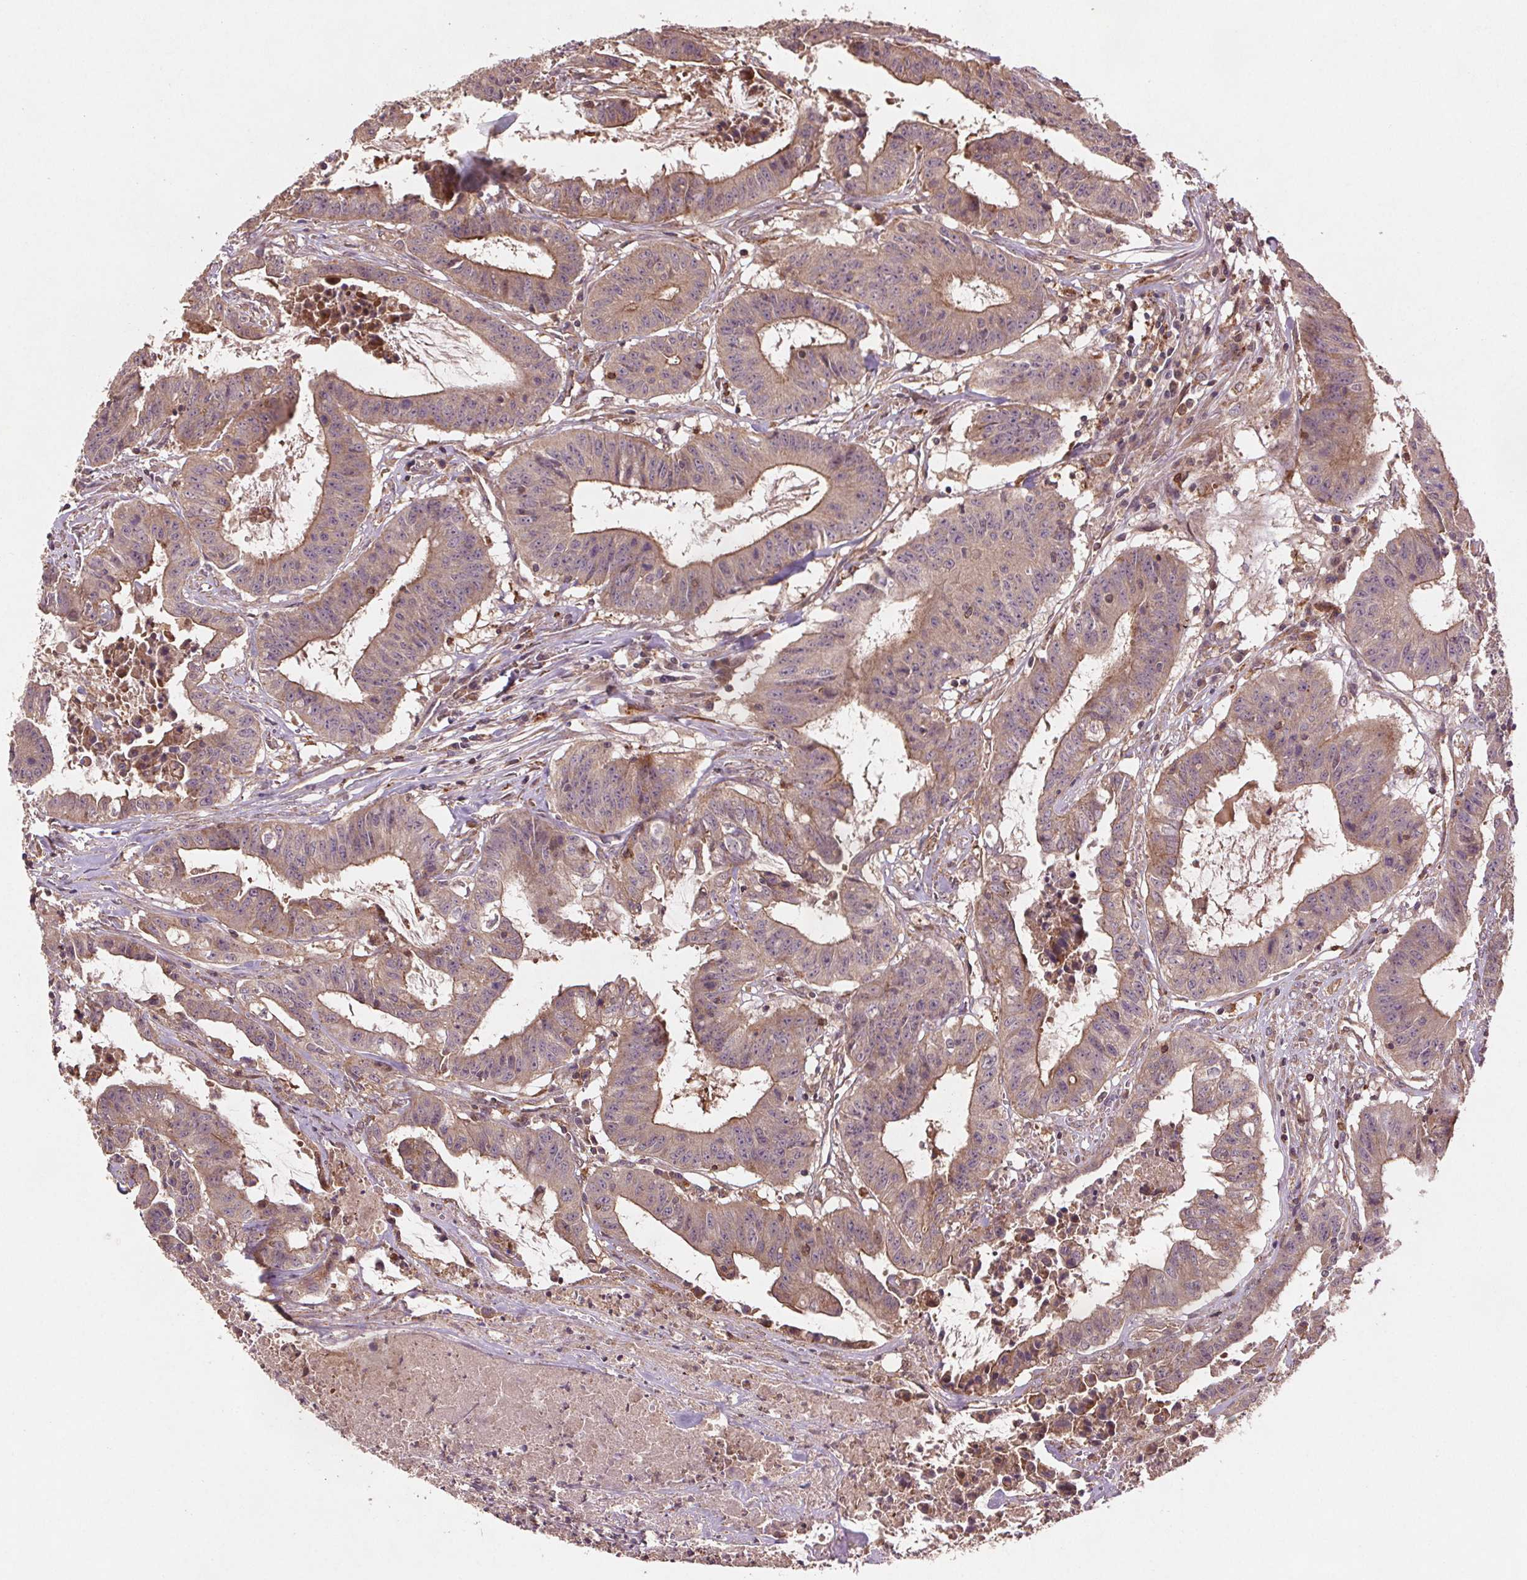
{"staining": {"intensity": "moderate", "quantity": ">75%", "location": "cytoplasmic/membranous"}, "tissue": "colorectal cancer", "cell_type": "Tumor cells", "image_type": "cancer", "snomed": [{"axis": "morphology", "description": "Adenocarcinoma, NOS"}, {"axis": "topography", "description": "Colon"}], "caption": "Colorectal cancer (adenocarcinoma) stained with immunohistochemistry (IHC) displays moderate cytoplasmic/membranous staining in approximately >75% of tumor cells.", "gene": "SEC14L2", "patient": {"sex": "male", "age": 33}}